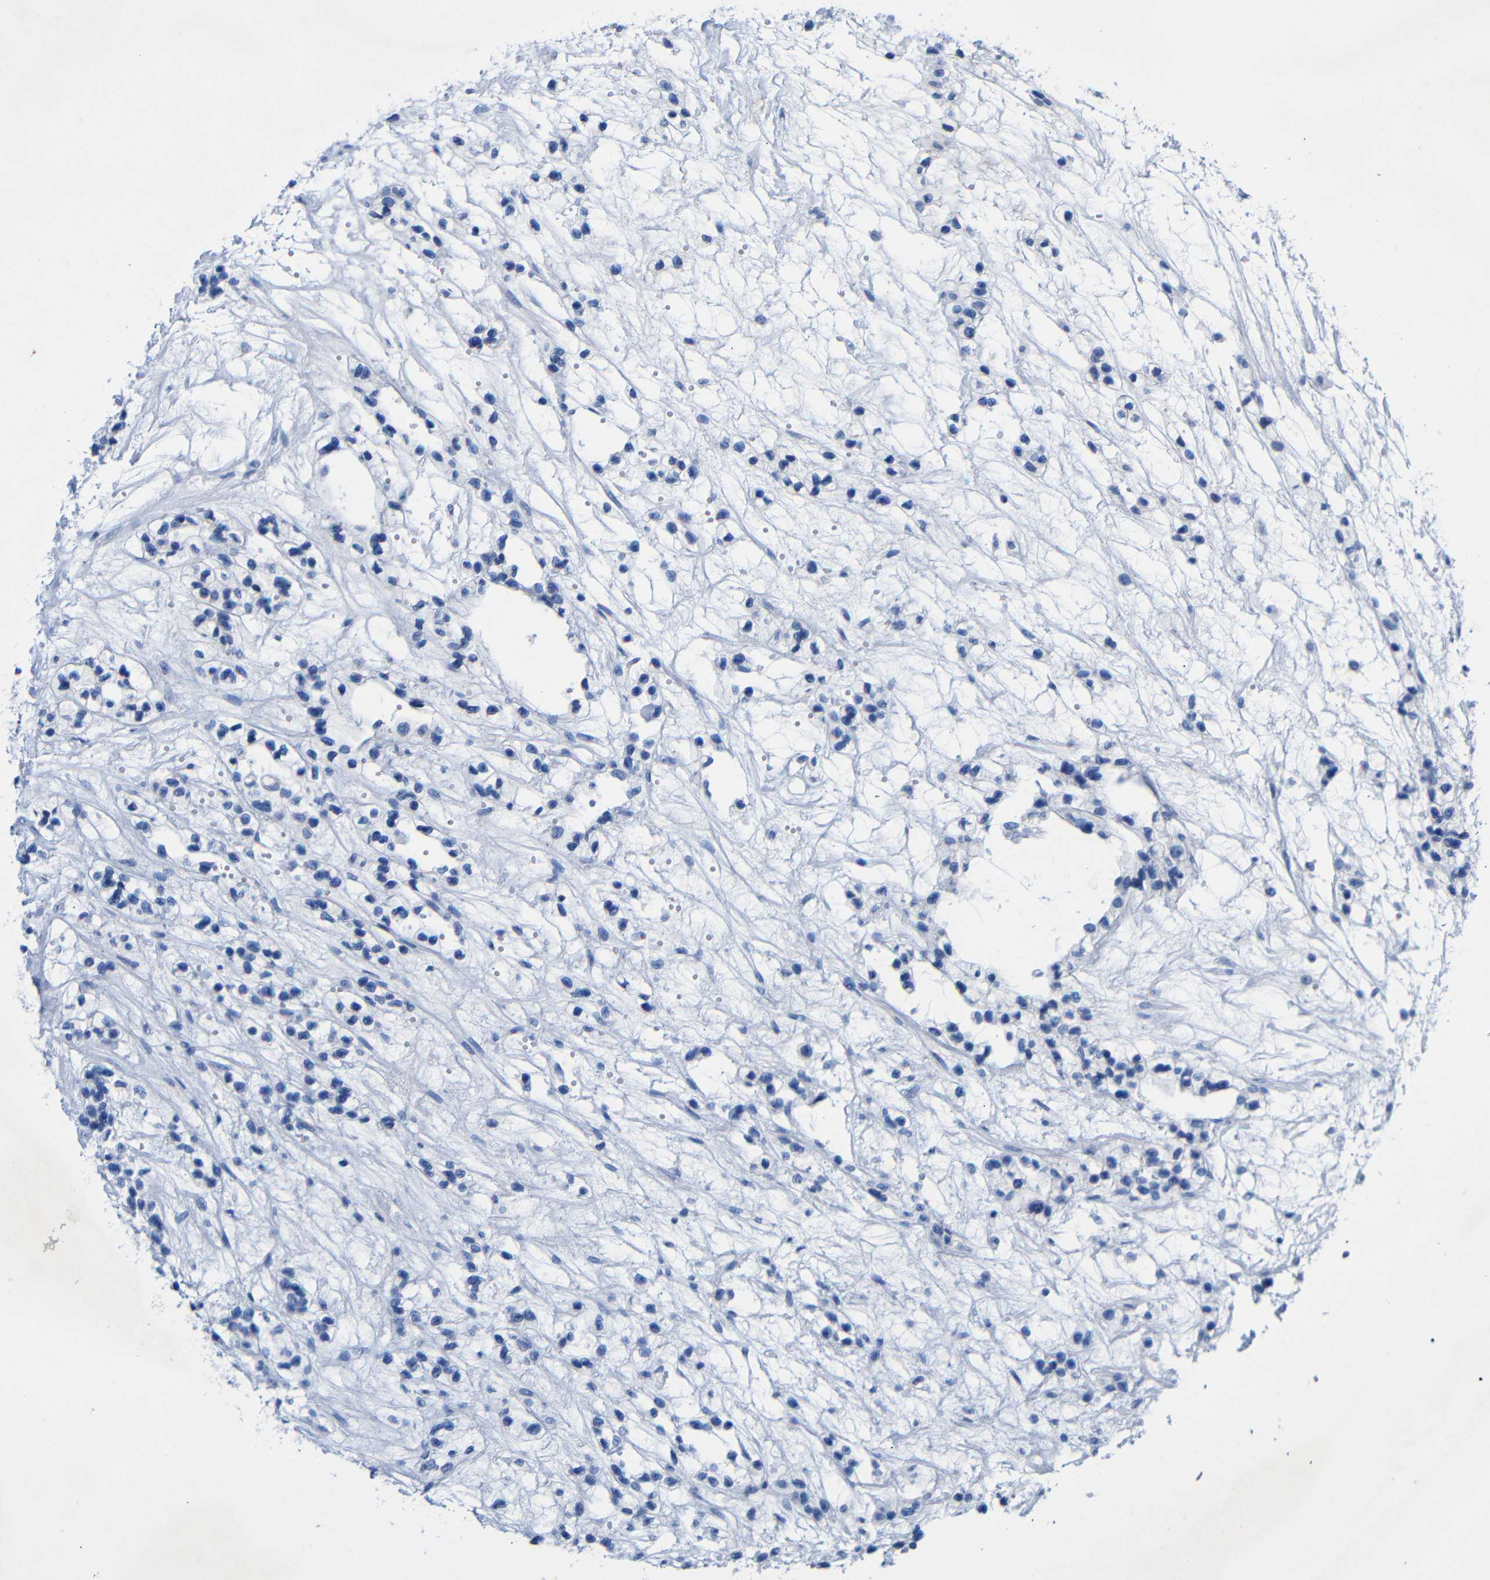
{"staining": {"intensity": "negative", "quantity": "none", "location": "none"}, "tissue": "renal cancer", "cell_type": "Tumor cells", "image_type": "cancer", "snomed": [{"axis": "morphology", "description": "Adenocarcinoma, NOS"}, {"axis": "topography", "description": "Kidney"}], "caption": "The micrograph demonstrates no staining of tumor cells in adenocarcinoma (renal).", "gene": "CGNL1", "patient": {"sex": "female", "age": 57}}